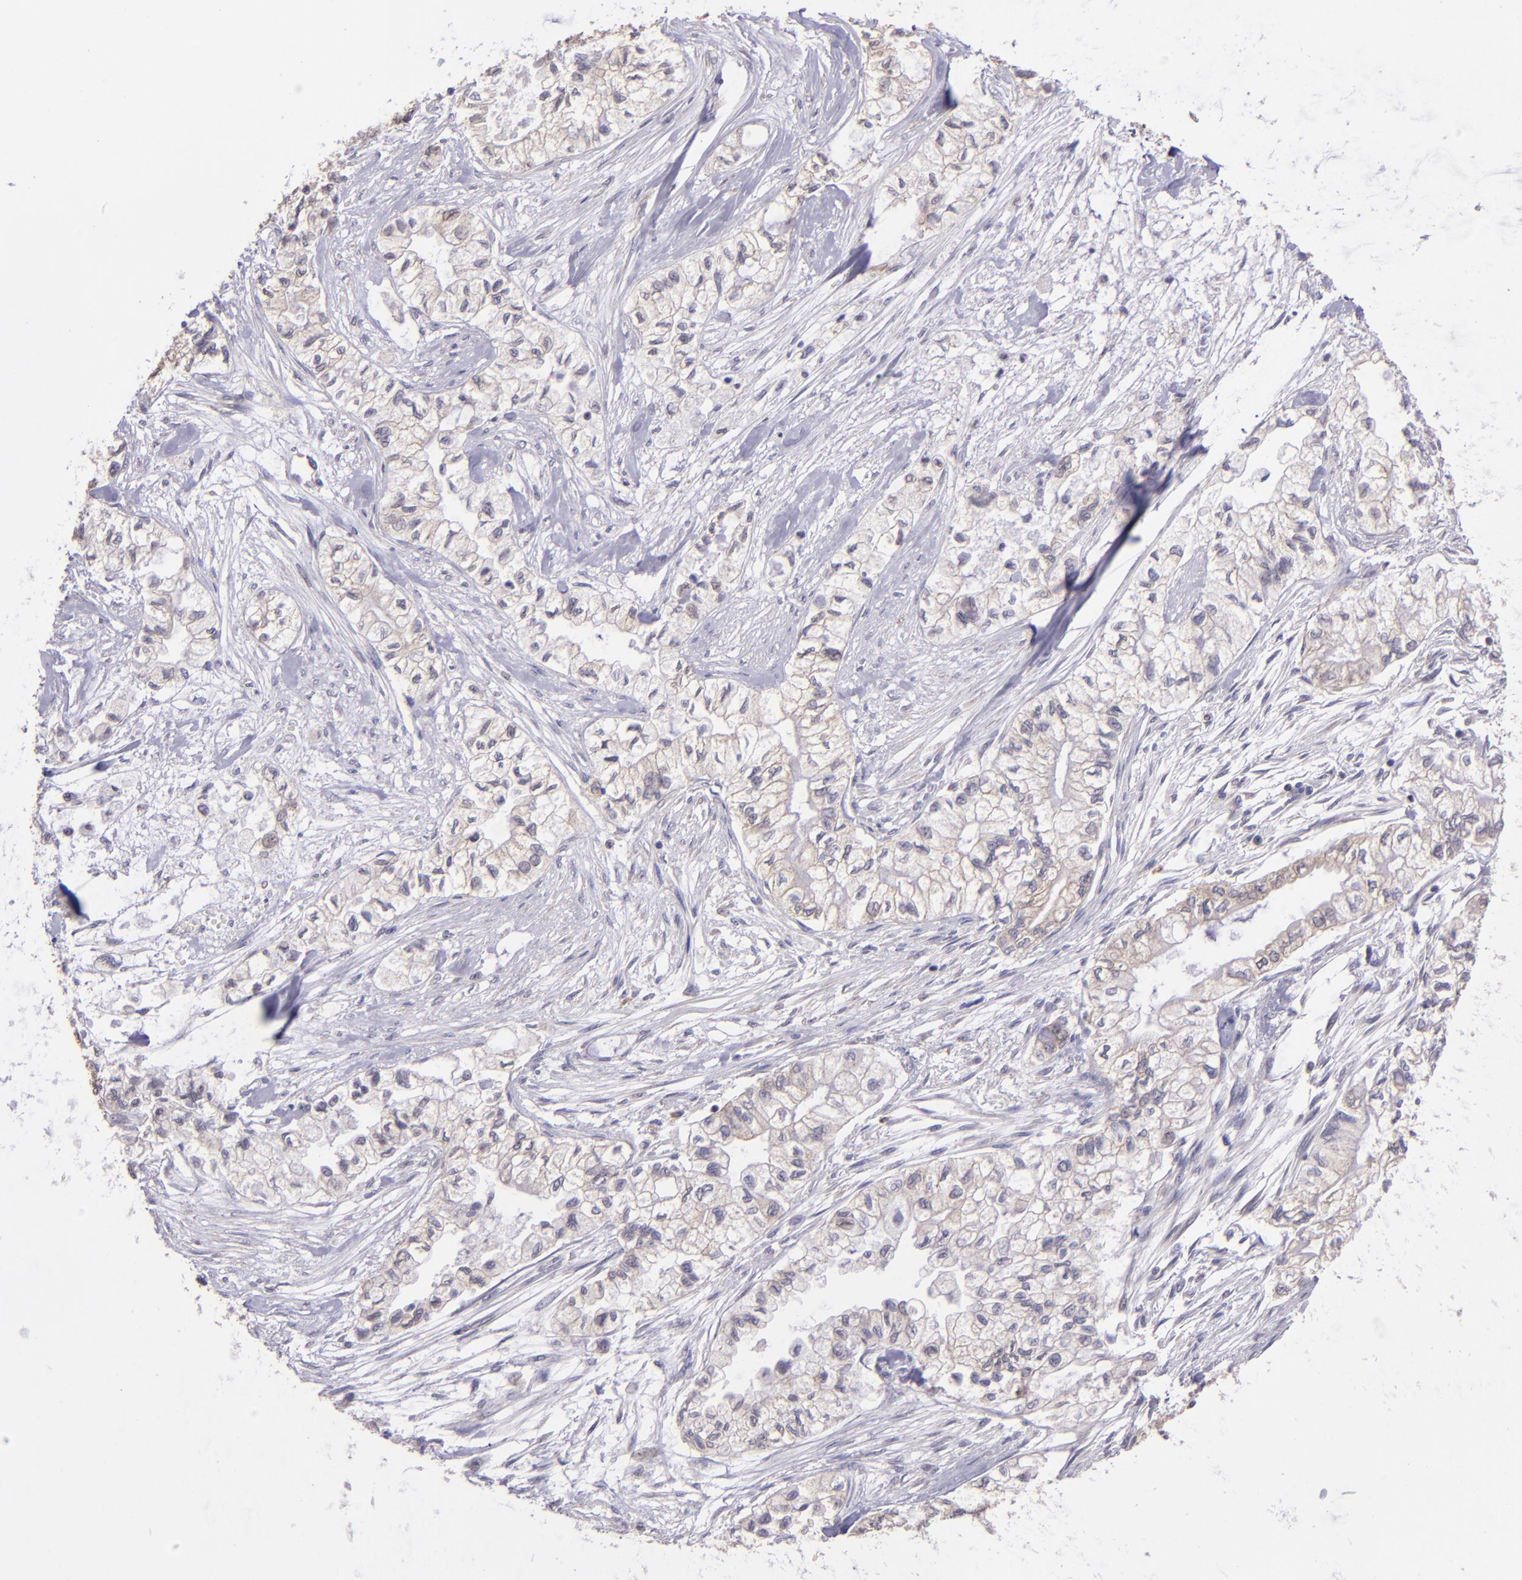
{"staining": {"intensity": "weak", "quantity": ">75%", "location": "cytoplasmic/membranous"}, "tissue": "pancreatic cancer", "cell_type": "Tumor cells", "image_type": "cancer", "snomed": [{"axis": "morphology", "description": "Adenocarcinoma, NOS"}, {"axis": "topography", "description": "Pancreas"}], "caption": "Pancreatic cancer stained for a protein (brown) reveals weak cytoplasmic/membranous positive staining in about >75% of tumor cells.", "gene": "ELF1", "patient": {"sex": "male", "age": 79}}